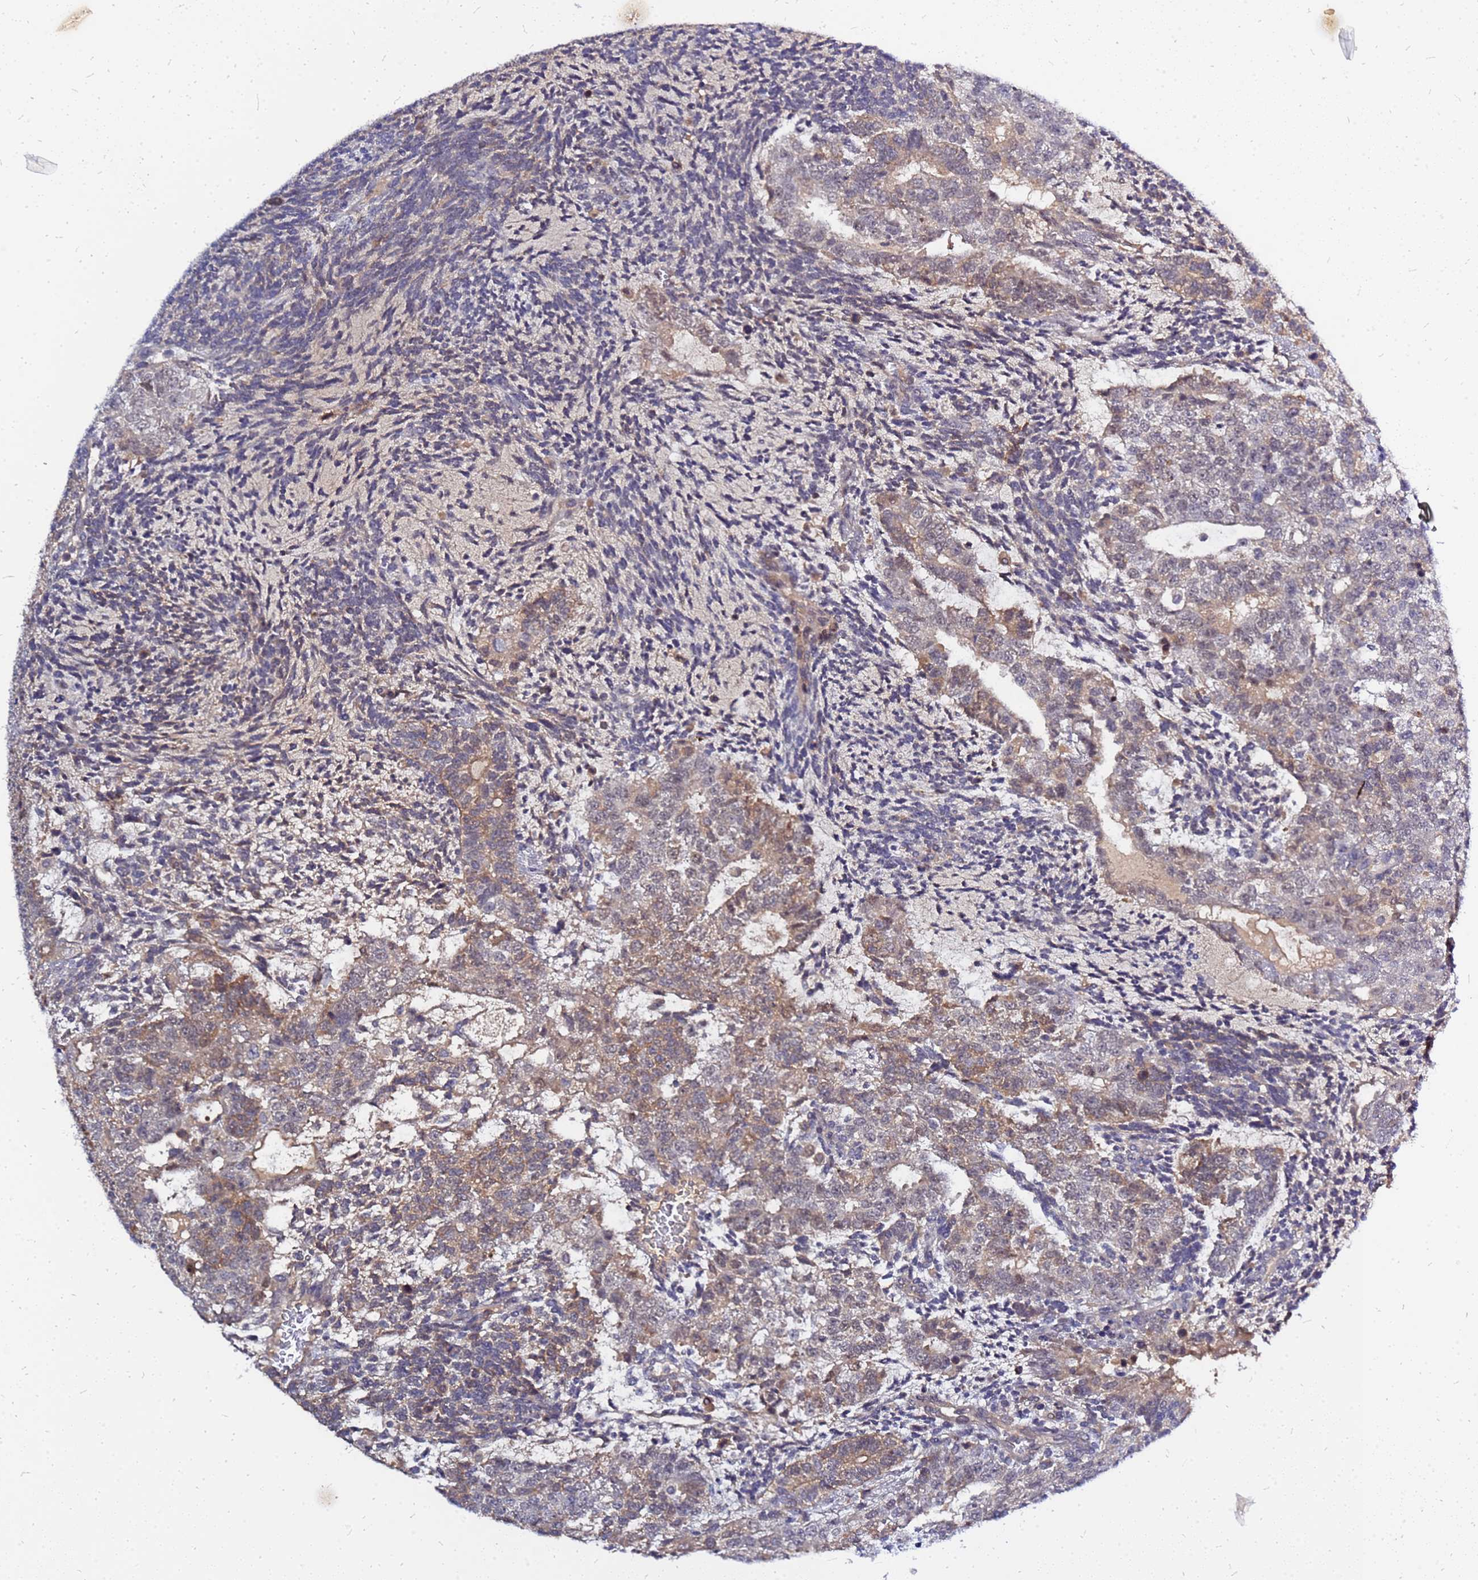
{"staining": {"intensity": "weak", "quantity": "25%-75%", "location": "cytoplasmic/membranous,nuclear"}, "tissue": "testis cancer", "cell_type": "Tumor cells", "image_type": "cancer", "snomed": [{"axis": "morphology", "description": "Carcinoma, Embryonal, NOS"}, {"axis": "topography", "description": "Testis"}], "caption": "Weak cytoplasmic/membranous and nuclear protein expression is identified in approximately 25%-75% of tumor cells in testis embryonal carcinoma.", "gene": "SRGAP3", "patient": {"sex": "male", "age": 23}}